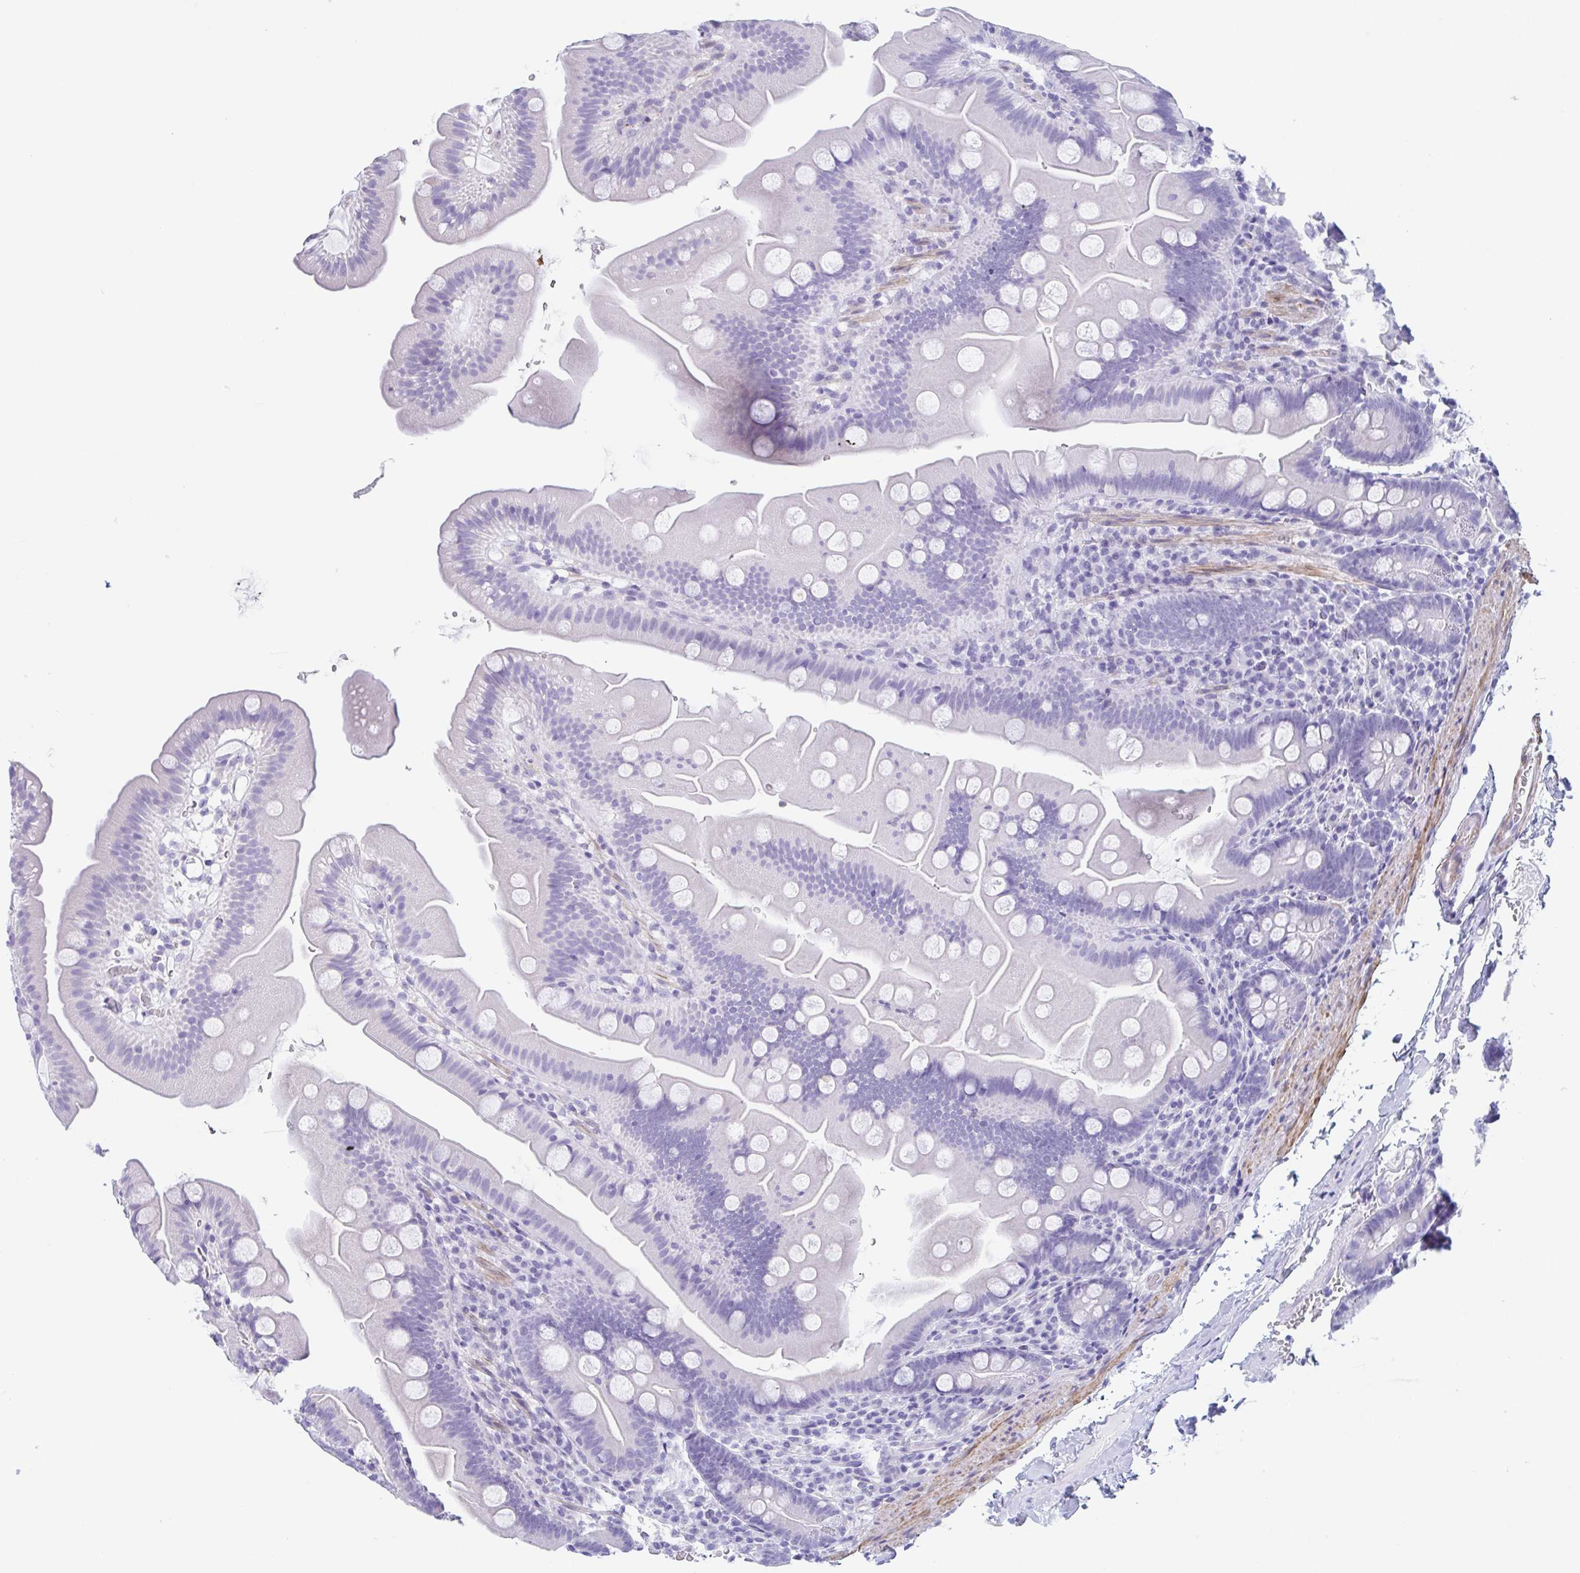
{"staining": {"intensity": "negative", "quantity": "none", "location": "none"}, "tissue": "small intestine", "cell_type": "Glandular cells", "image_type": "normal", "snomed": [{"axis": "morphology", "description": "Normal tissue, NOS"}, {"axis": "topography", "description": "Small intestine"}], "caption": "Histopathology image shows no significant protein staining in glandular cells of normal small intestine. (DAB (3,3'-diaminobenzidine) immunohistochemistry with hematoxylin counter stain).", "gene": "TAS2R41", "patient": {"sex": "female", "age": 68}}